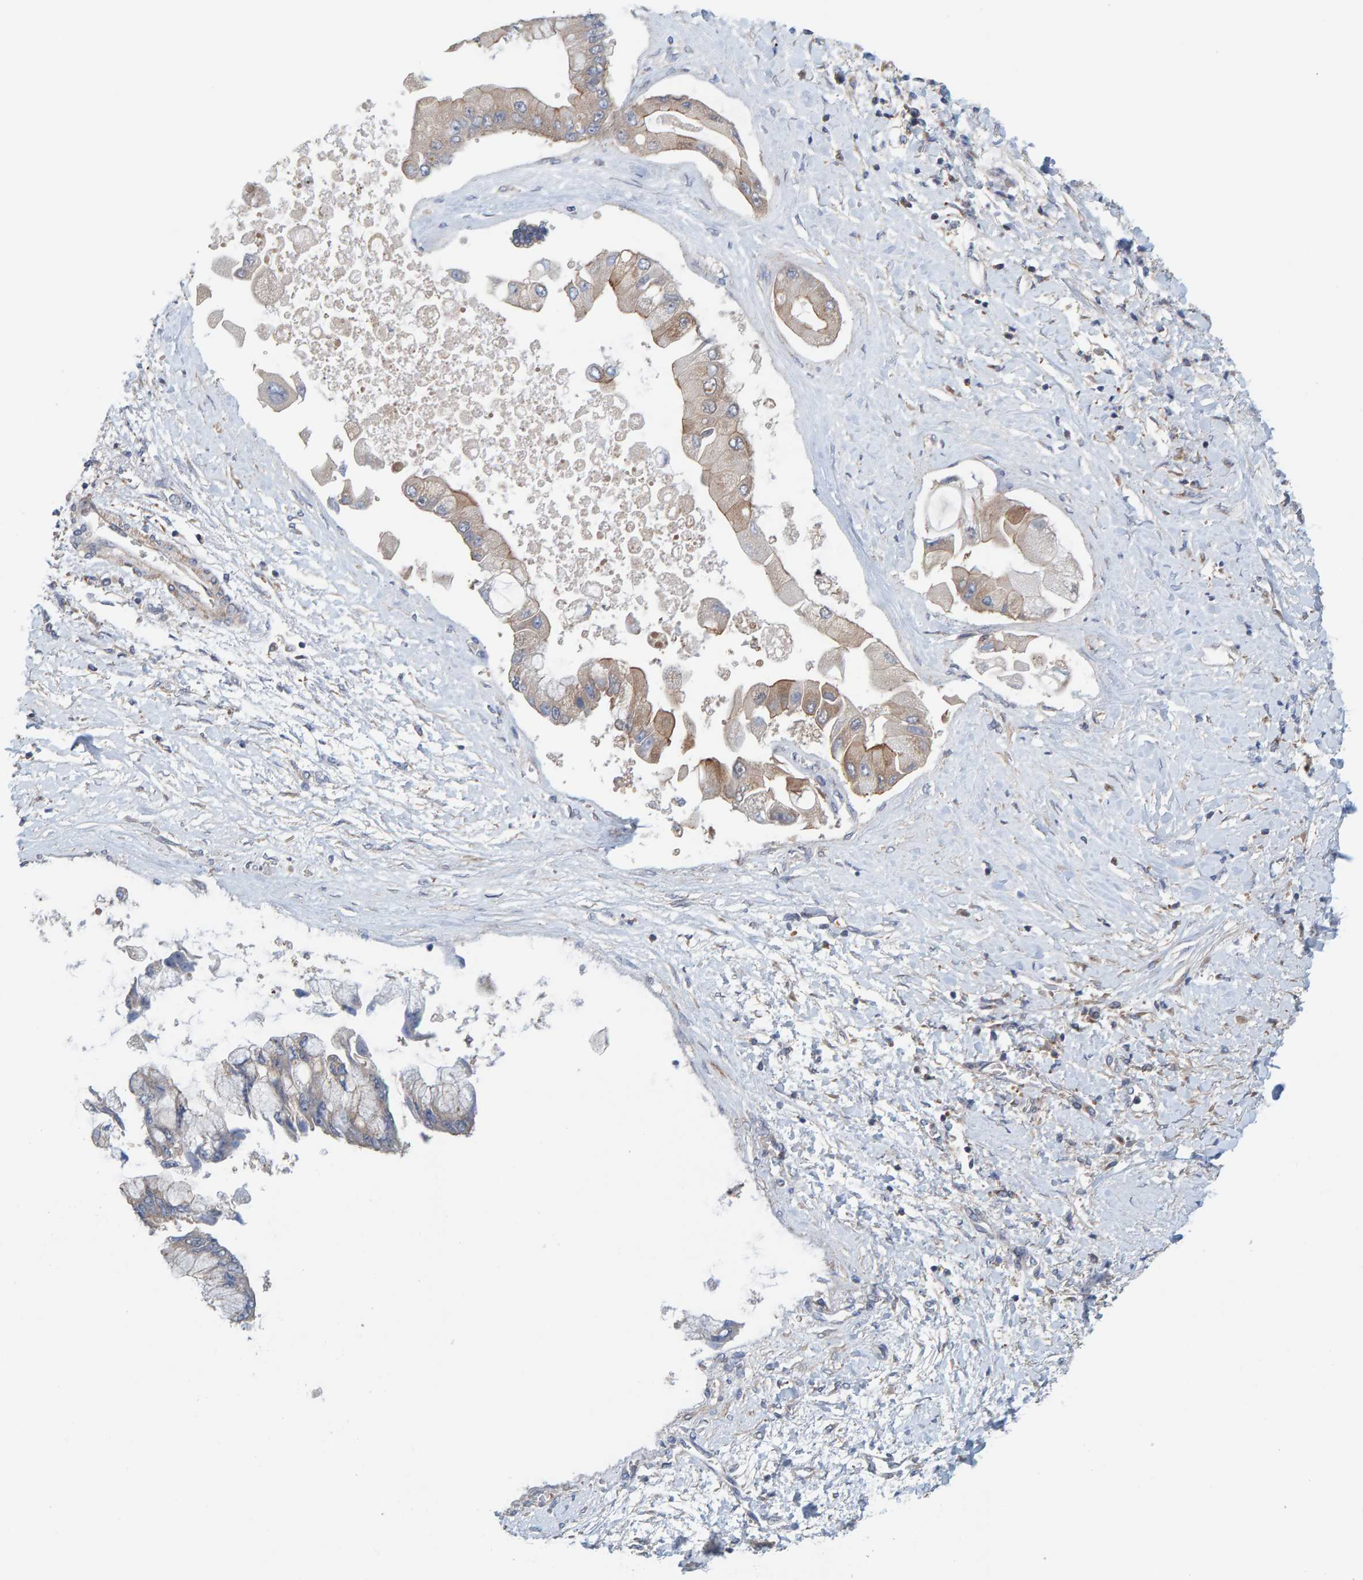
{"staining": {"intensity": "moderate", "quantity": "25%-75%", "location": "cytoplasmic/membranous"}, "tissue": "liver cancer", "cell_type": "Tumor cells", "image_type": "cancer", "snomed": [{"axis": "morphology", "description": "Cholangiocarcinoma"}, {"axis": "topography", "description": "Liver"}], "caption": "Tumor cells demonstrate moderate cytoplasmic/membranous staining in about 25%-75% of cells in cholangiocarcinoma (liver).", "gene": "UBAP1", "patient": {"sex": "male", "age": 50}}